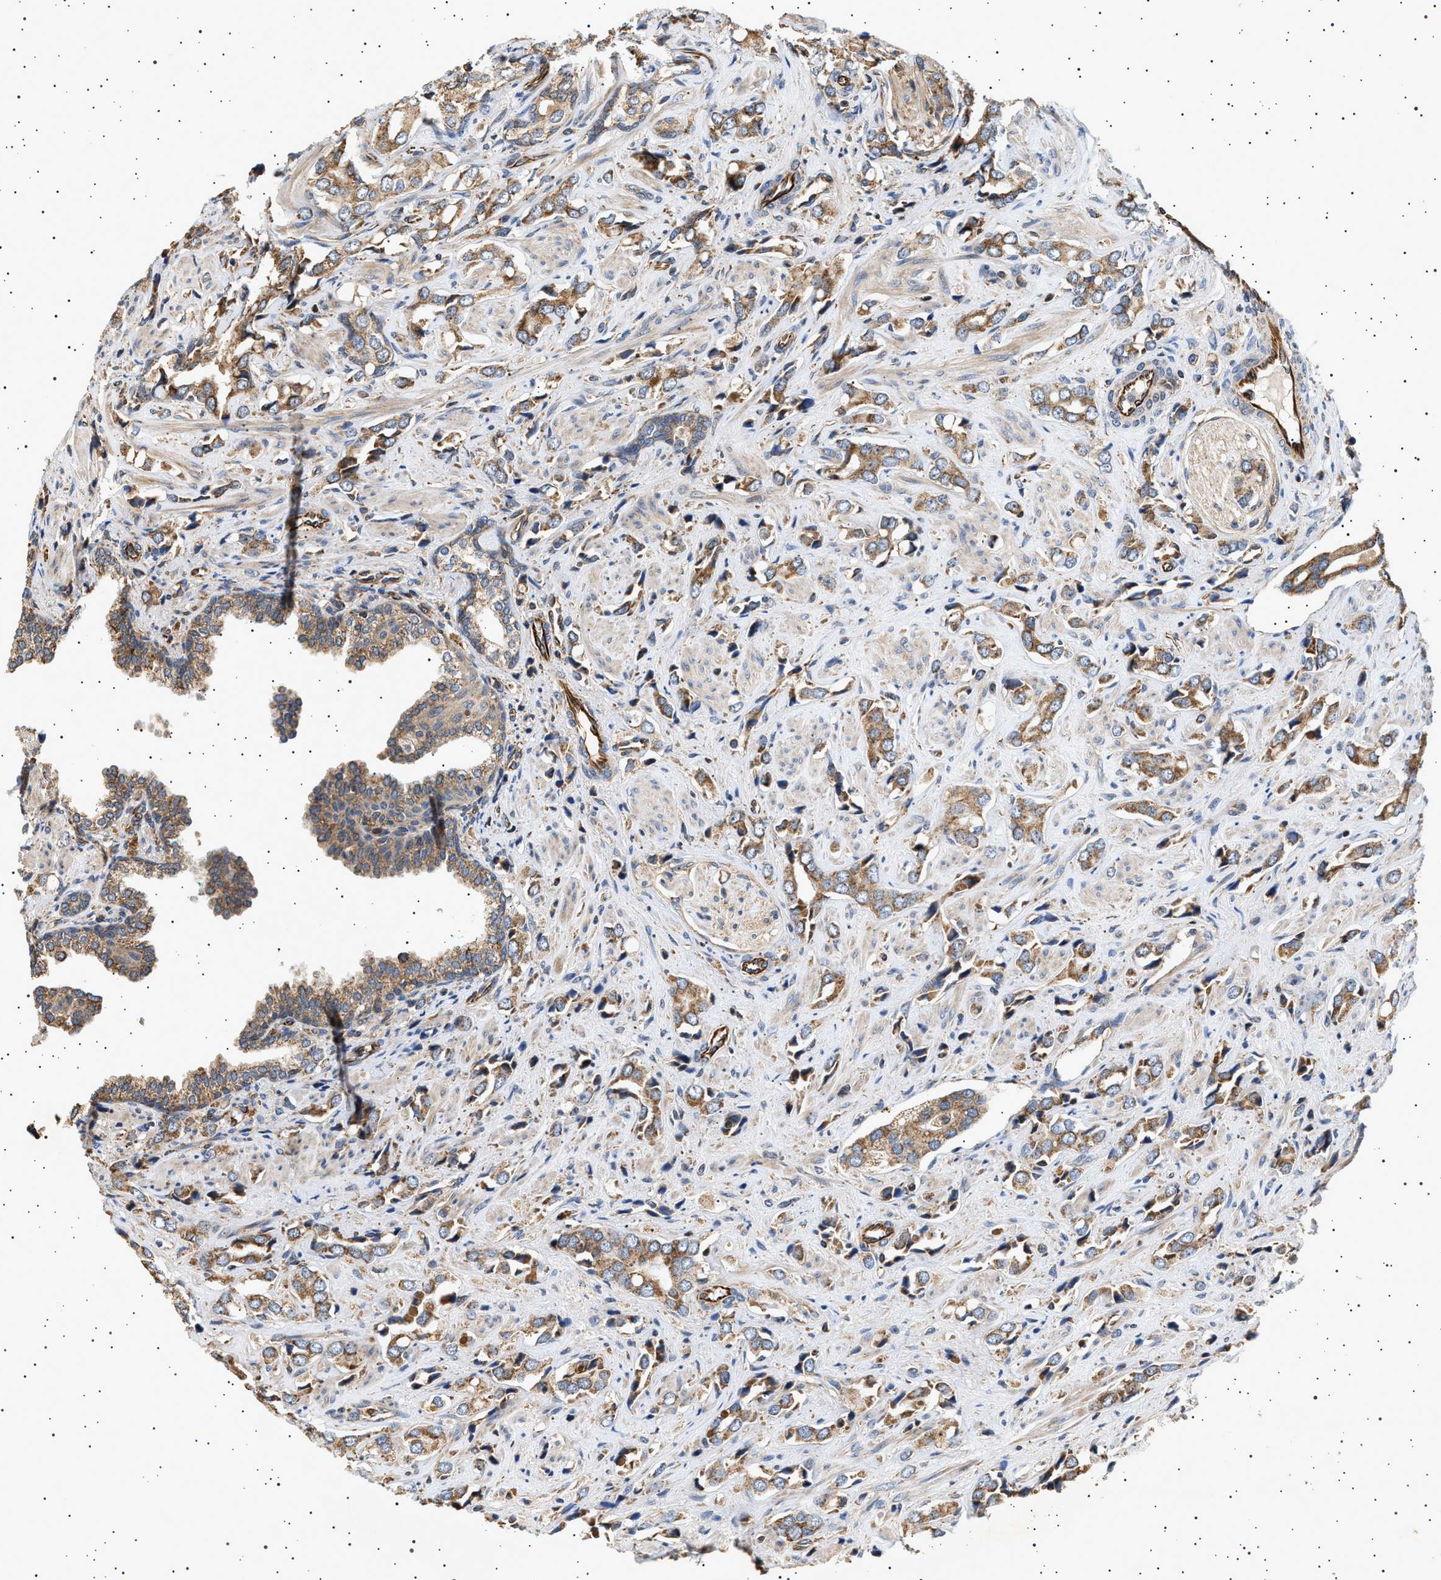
{"staining": {"intensity": "moderate", "quantity": ">75%", "location": "cytoplasmic/membranous"}, "tissue": "prostate cancer", "cell_type": "Tumor cells", "image_type": "cancer", "snomed": [{"axis": "morphology", "description": "Adenocarcinoma, High grade"}, {"axis": "topography", "description": "Prostate"}], "caption": "Protein expression analysis of human adenocarcinoma (high-grade) (prostate) reveals moderate cytoplasmic/membranous expression in about >75% of tumor cells. (brown staining indicates protein expression, while blue staining denotes nuclei).", "gene": "TRUB2", "patient": {"sex": "male", "age": 52}}